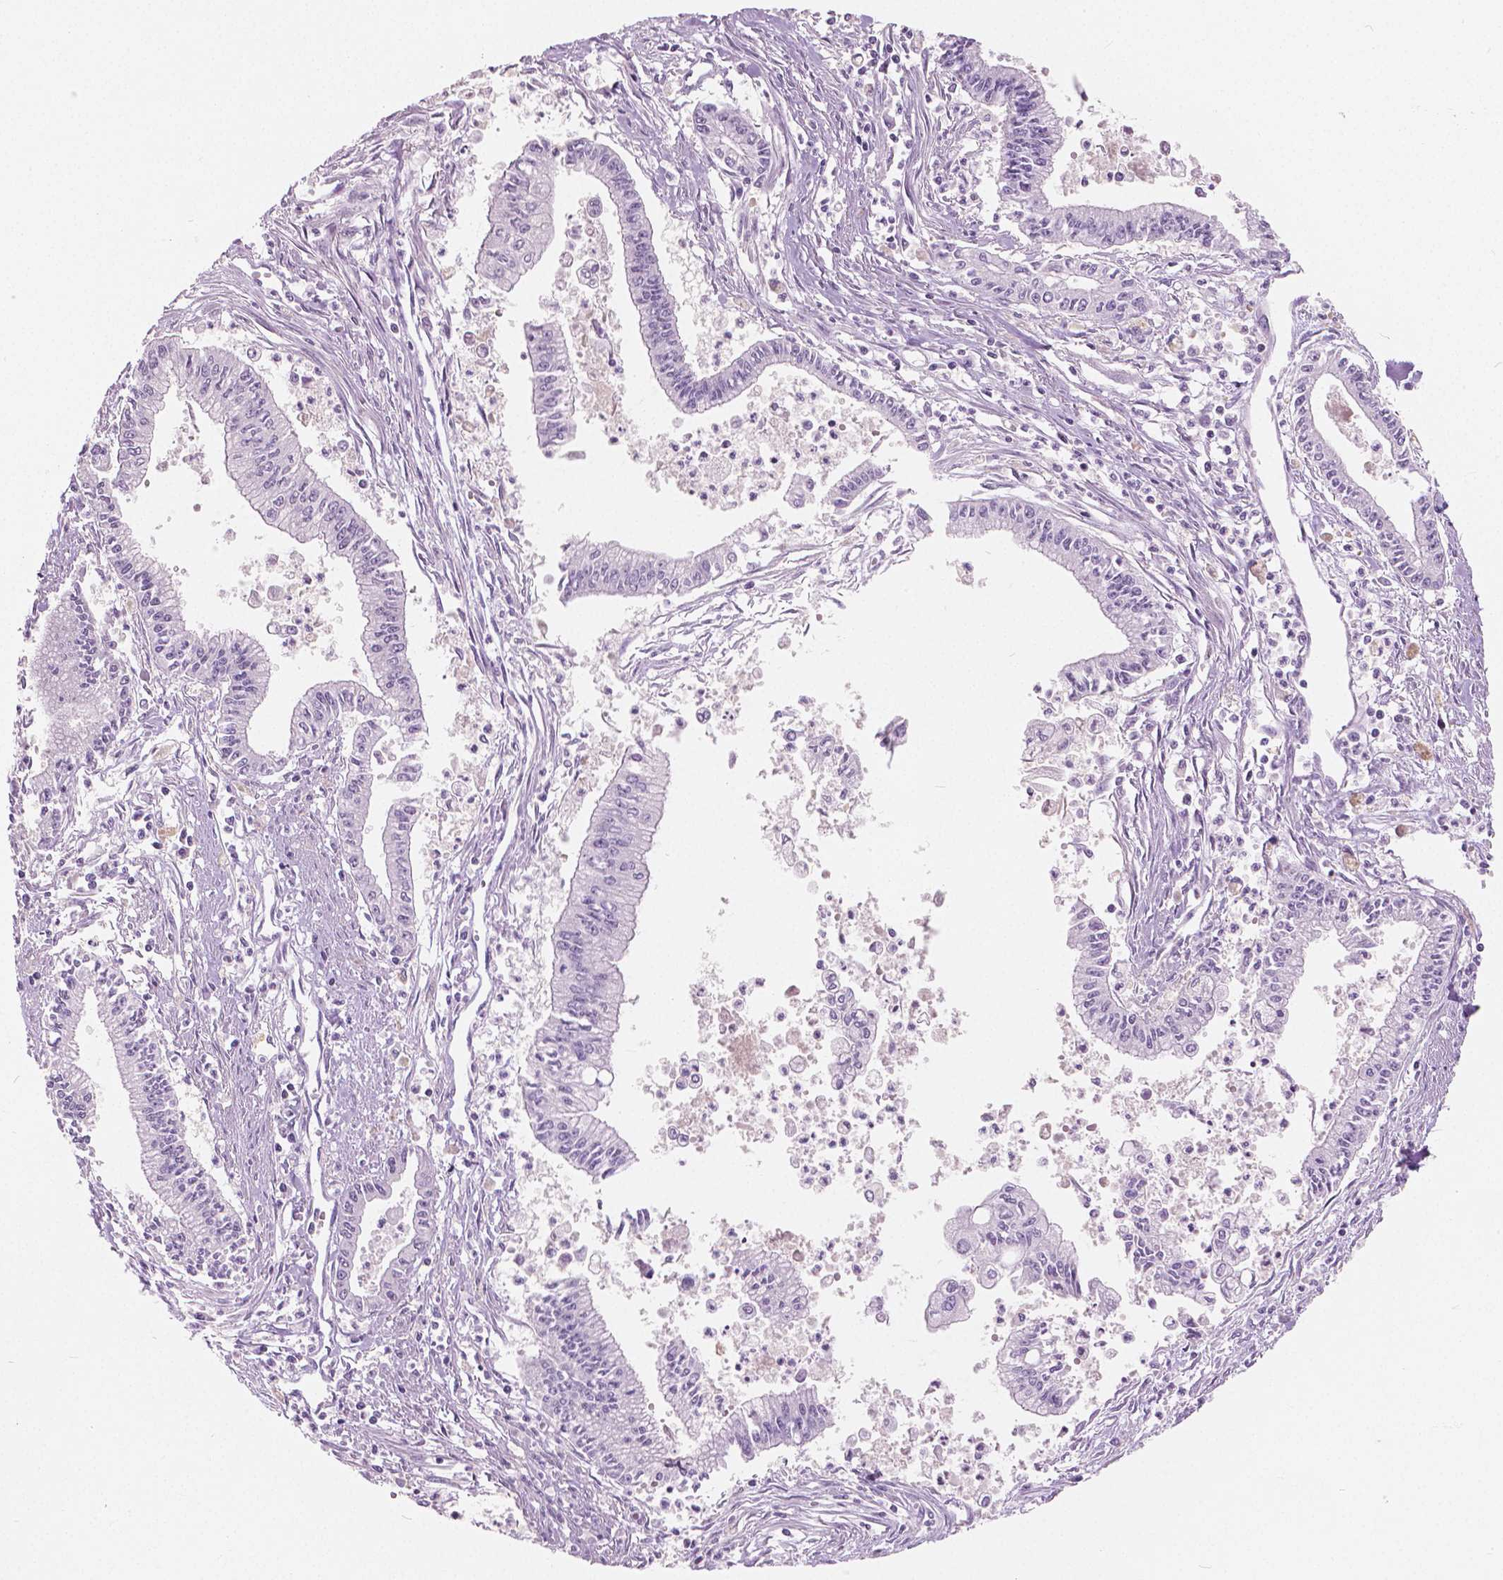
{"staining": {"intensity": "negative", "quantity": "none", "location": "none"}, "tissue": "pancreatic cancer", "cell_type": "Tumor cells", "image_type": "cancer", "snomed": [{"axis": "morphology", "description": "Adenocarcinoma, NOS"}, {"axis": "topography", "description": "Pancreas"}], "caption": "Immunohistochemical staining of human adenocarcinoma (pancreatic) shows no significant positivity in tumor cells.", "gene": "GALM", "patient": {"sex": "female", "age": 65}}